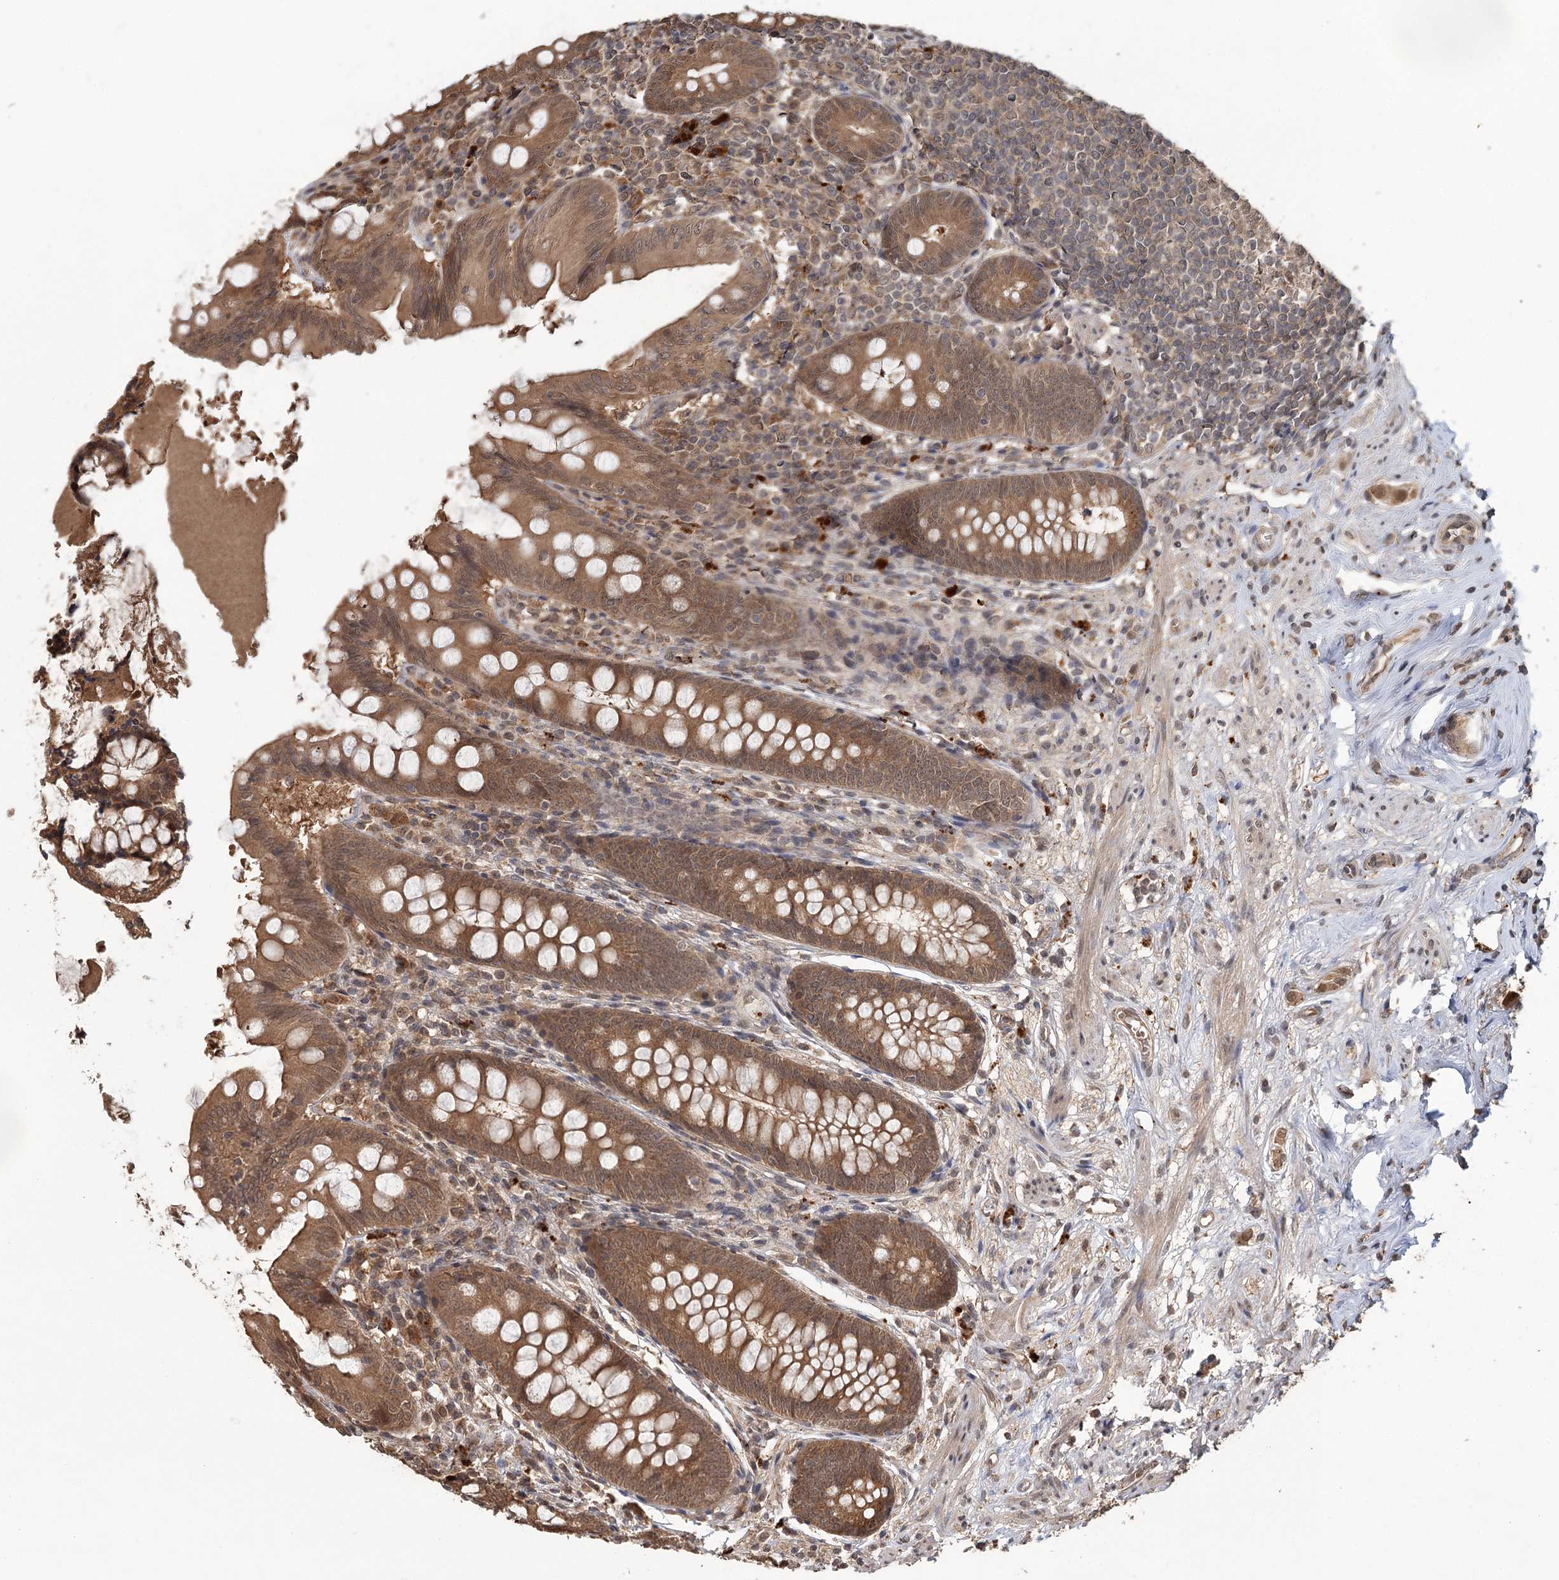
{"staining": {"intensity": "moderate", "quantity": ">75%", "location": "cytoplasmic/membranous"}, "tissue": "appendix", "cell_type": "Glandular cells", "image_type": "normal", "snomed": [{"axis": "morphology", "description": "Normal tissue, NOS"}, {"axis": "topography", "description": "Appendix"}], "caption": "IHC micrograph of benign appendix: human appendix stained using immunohistochemistry shows medium levels of moderate protein expression localized specifically in the cytoplasmic/membranous of glandular cells, appearing as a cytoplasmic/membranous brown color.", "gene": "N6AMT1", "patient": {"sex": "female", "age": 51}}